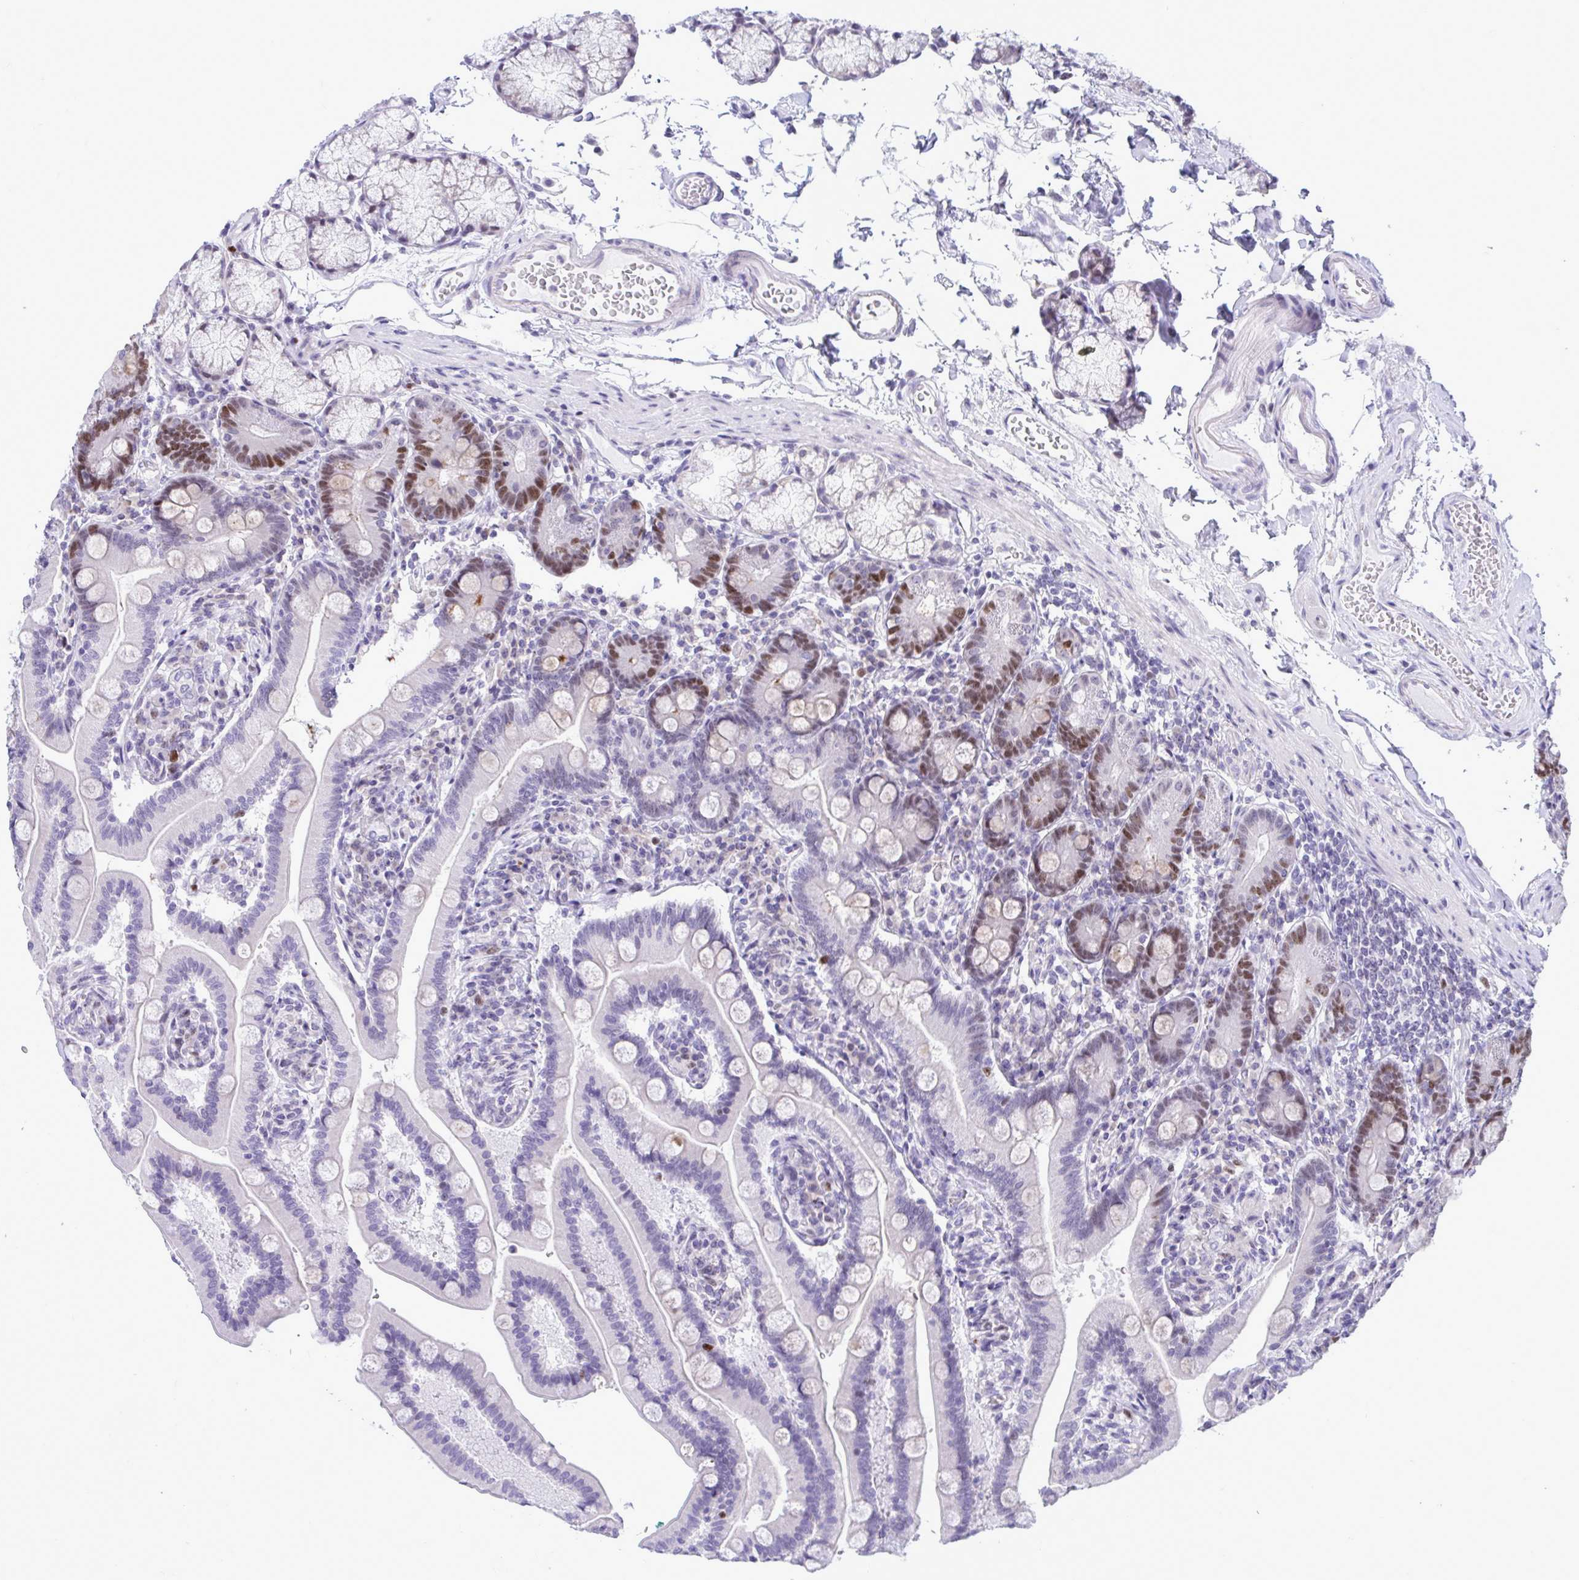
{"staining": {"intensity": "strong", "quantity": "25%-75%", "location": "nuclear"}, "tissue": "duodenum", "cell_type": "Glandular cells", "image_type": "normal", "snomed": [{"axis": "morphology", "description": "Normal tissue, NOS"}, {"axis": "topography", "description": "Duodenum"}], "caption": "Glandular cells demonstrate high levels of strong nuclear staining in approximately 25%-75% of cells in benign human duodenum. Nuclei are stained in blue.", "gene": "C1QL2", "patient": {"sex": "female", "age": 67}}